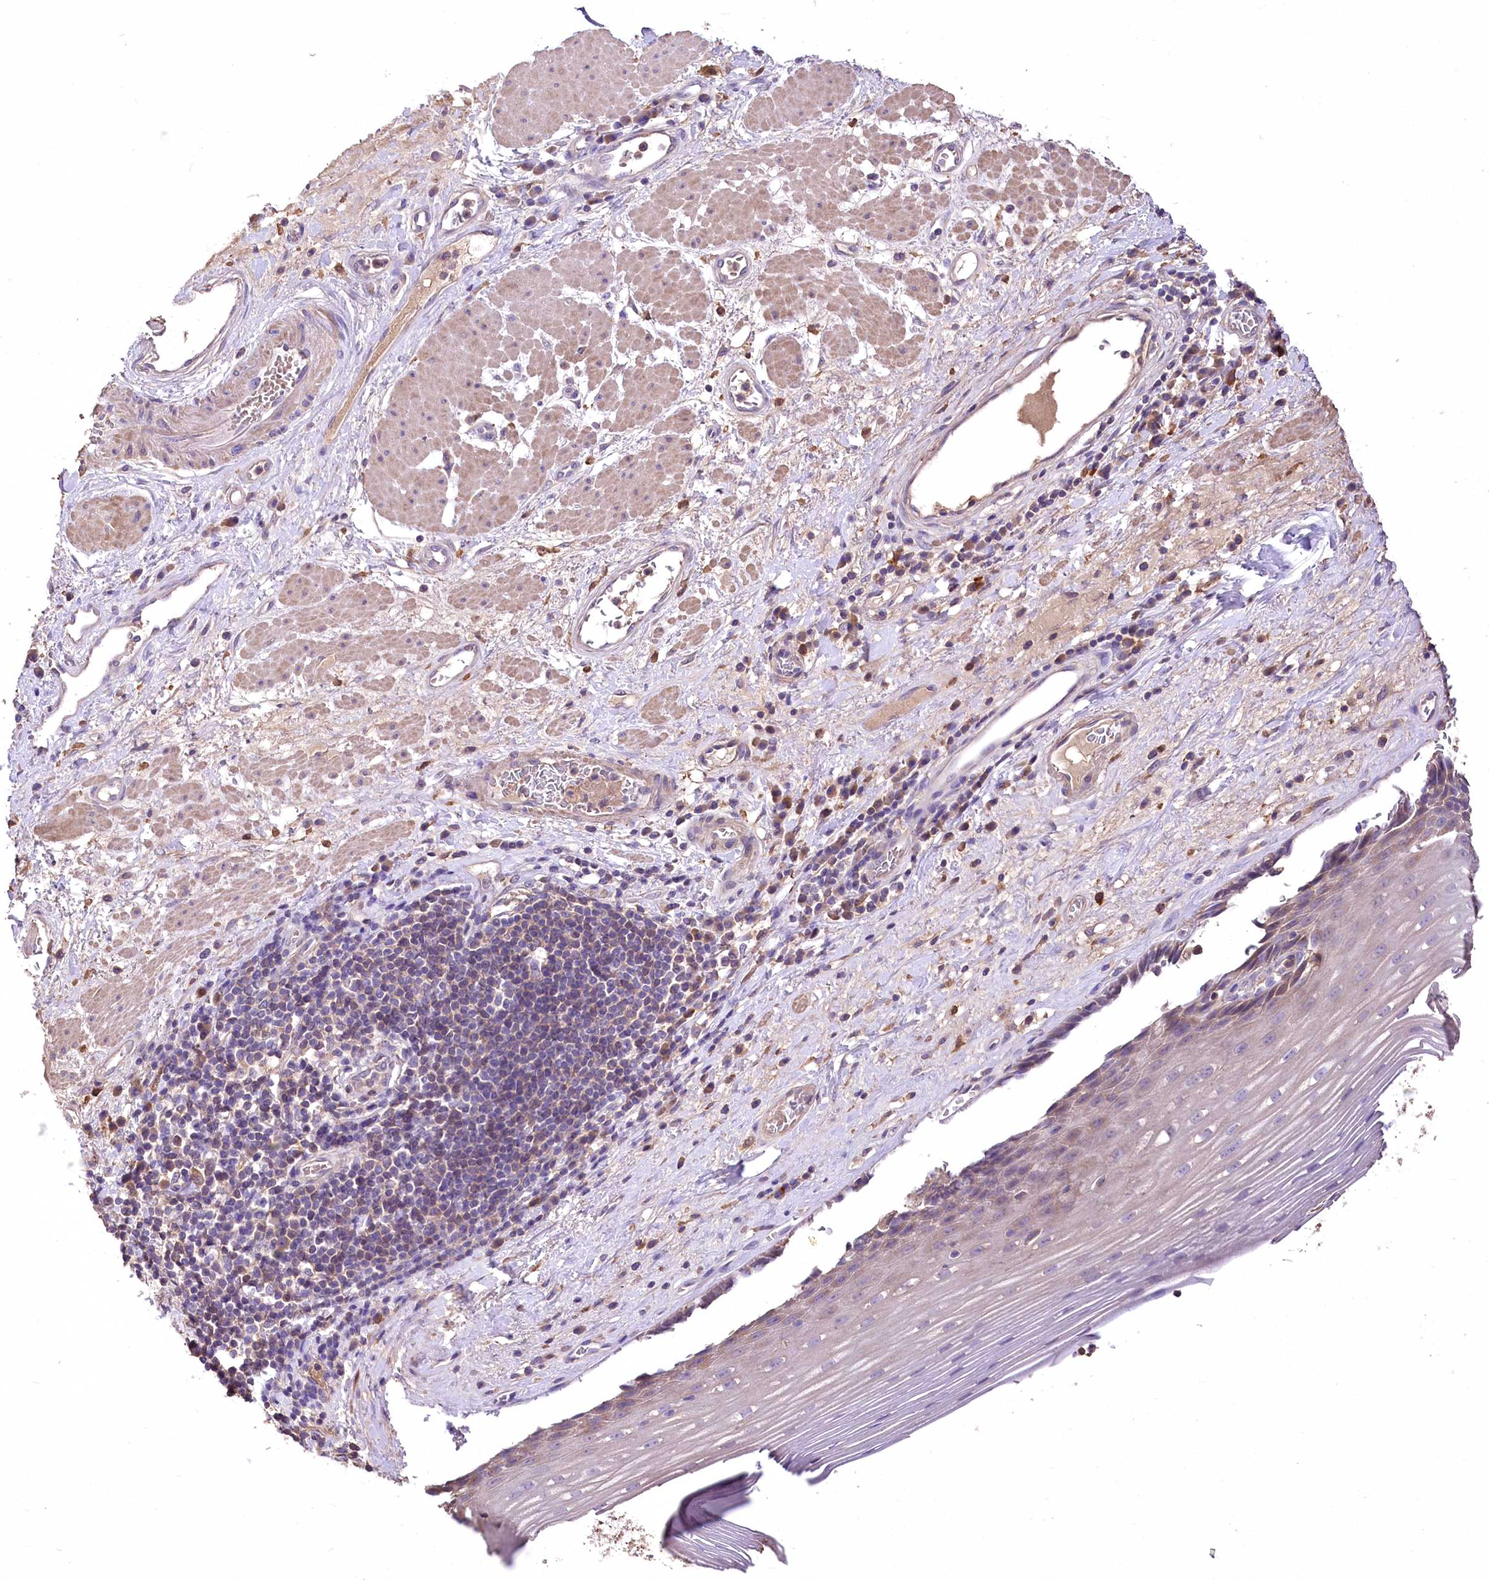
{"staining": {"intensity": "negative", "quantity": "none", "location": "none"}, "tissue": "esophagus", "cell_type": "Squamous epithelial cells", "image_type": "normal", "snomed": [{"axis": "morphology", "description": "Normal tissue, NOS"}, {"axis": "topography", "description": "Esophagus"}], "caption": "Human esophagus stained for a protein using immunohistochemistry (IHC) reveals no positivity in squamous epithelial cells.", "gene": "PCYOX1L", "patient": {"sex": "male", "age": 62}}